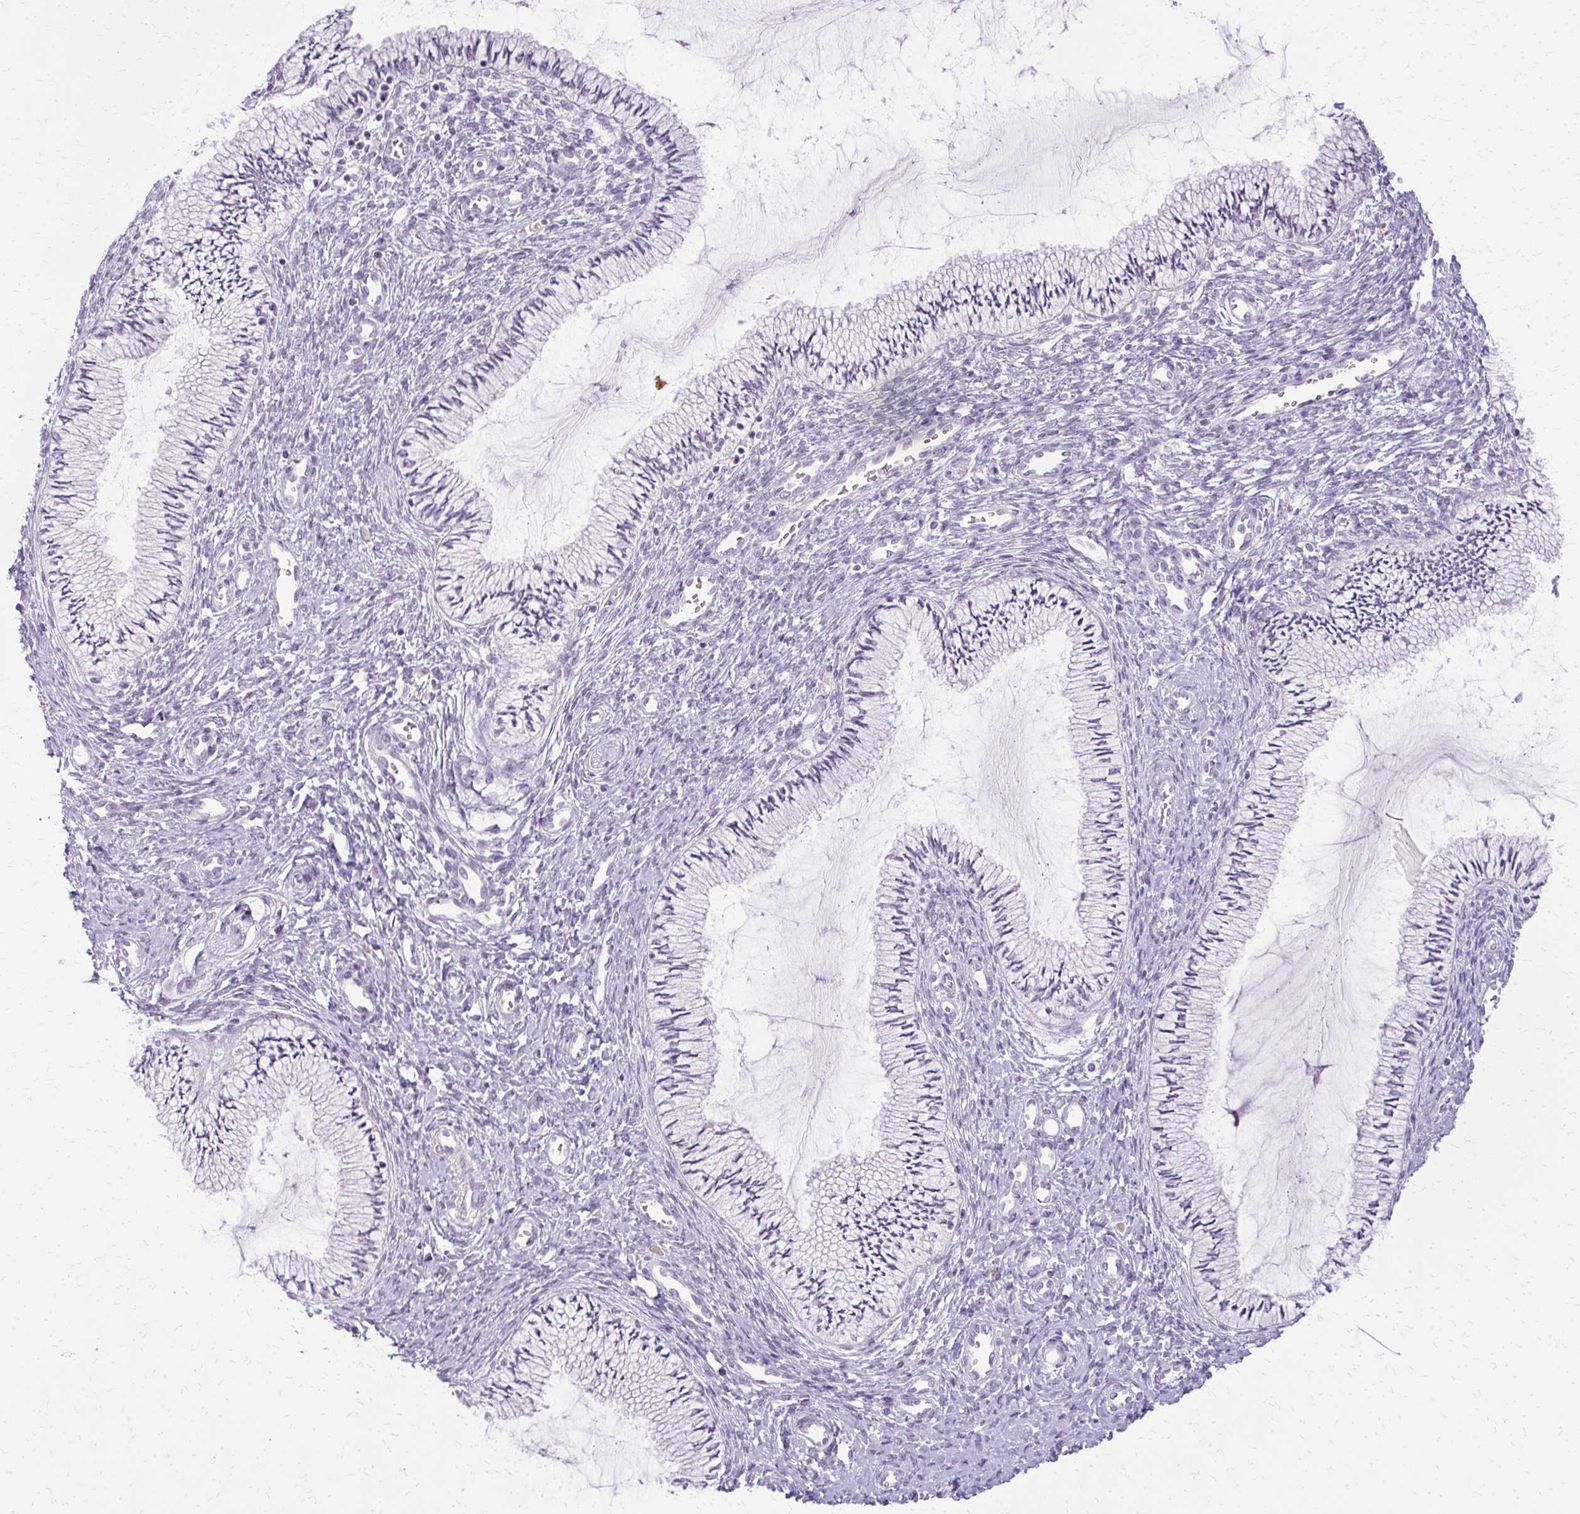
{"staining": {"intensity": "negative", "quantity": "none", "location": "none"}, "tissue": "cervix", "cell_type": "Glandular cells", "image_type": "normal", "snomed": [{"axis": "morphology", "description": "Normal tissue, NOS"}, {"axis": "topography", "description": "Cervix"}], "caption": "High magnification brightfield microscopy of unremarkable cervix stained with DAB (3,3'-diaminobenzidine) (brown) and counterstained with hematoxylin (blue): glandular cells show no significant staining.", "gene": "CA3", "patient": {"sex": "female", "age": 24}}